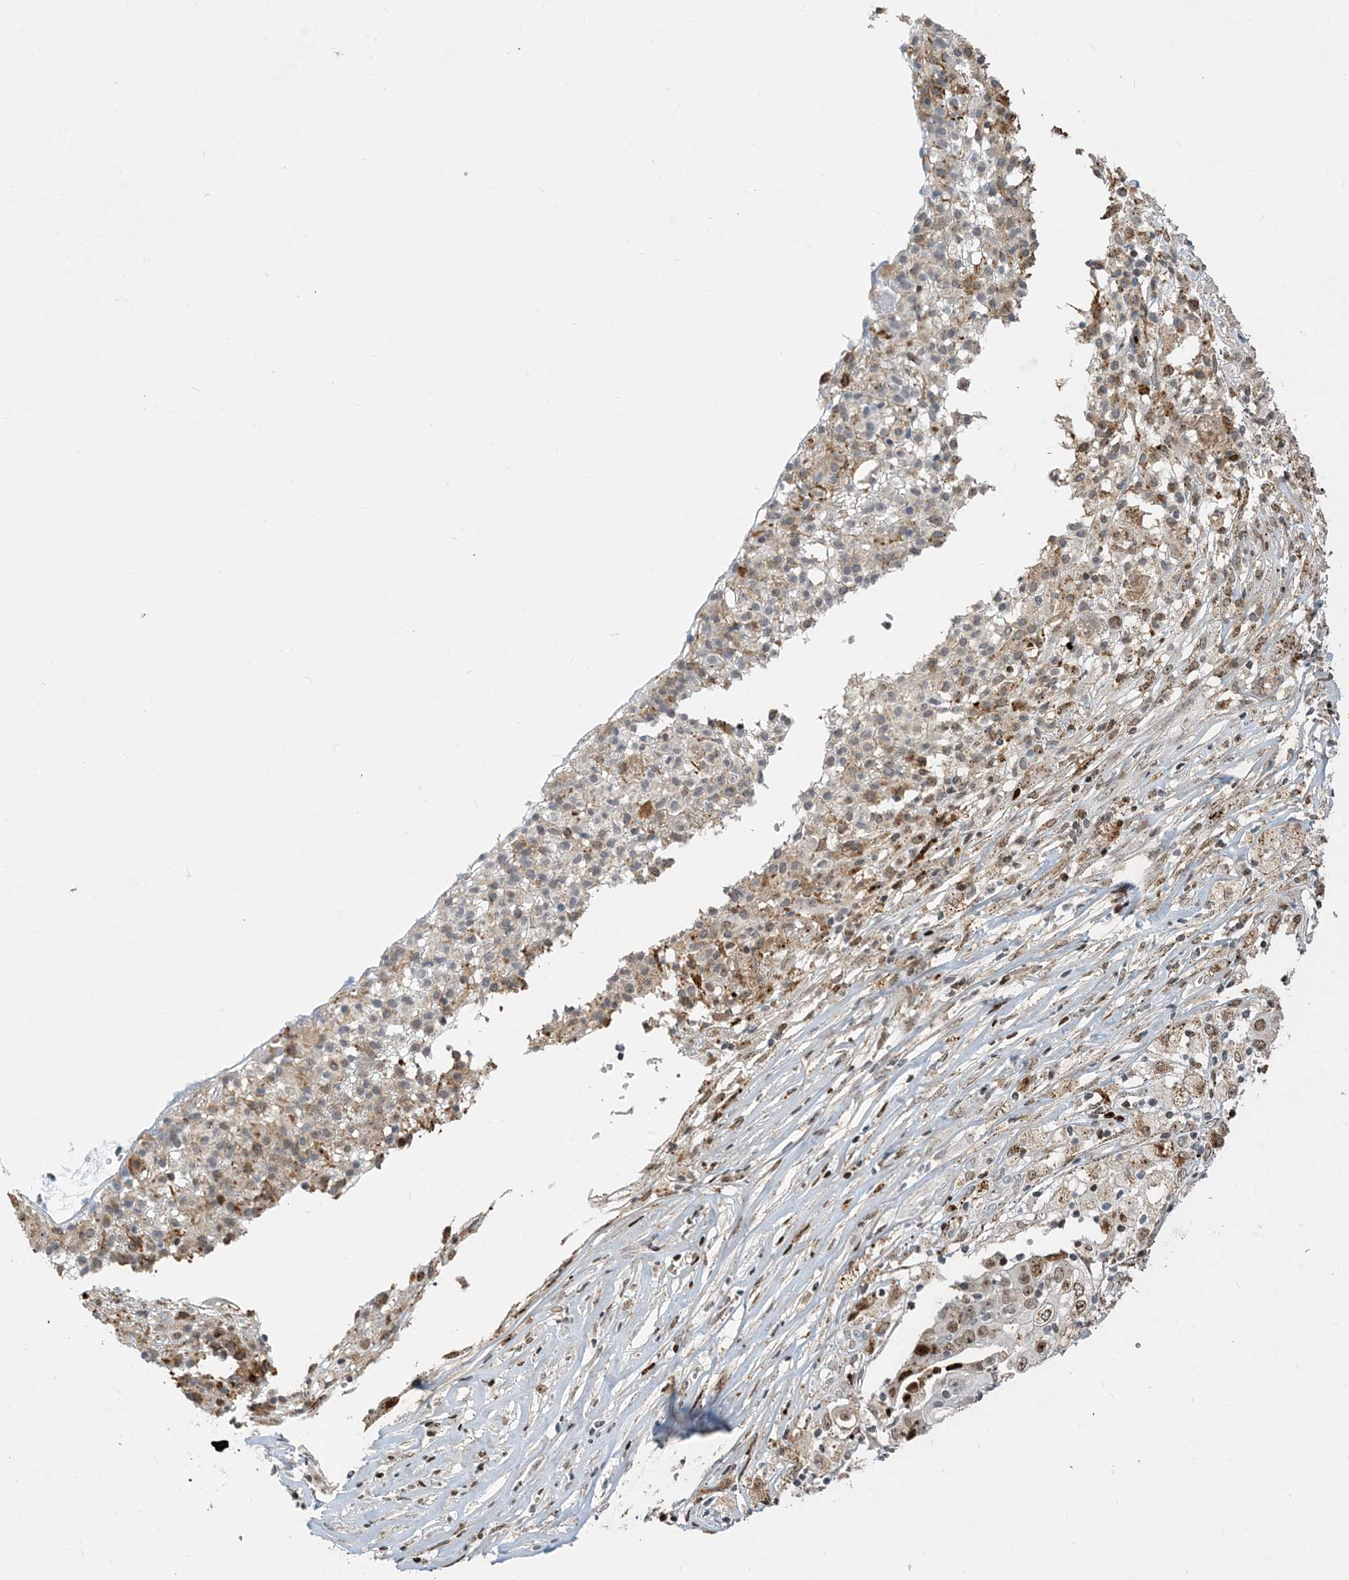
{"staining": {"intensity": "moderate", "quantity": ">75%", "location": "nuclear"}, "tissue": "ovarian cancer", "cell_type": "Tumor cells", "image_type": "cancer", "snomed": [{"axis": "morphology", "description": "Carcinoma, endometroid"}, {"axis": "topography", "description": "Ovary"}], "caption": "Tumor cells reveal medium levels of moderate nuclear expression in approximately >75% of cells in ovarian cancer (endometroid carcinoma). (IHC, brightfield microscopy, high magnification).", "gene": "SLC25A53", "patient": {"sex": "female", "age": 42}}